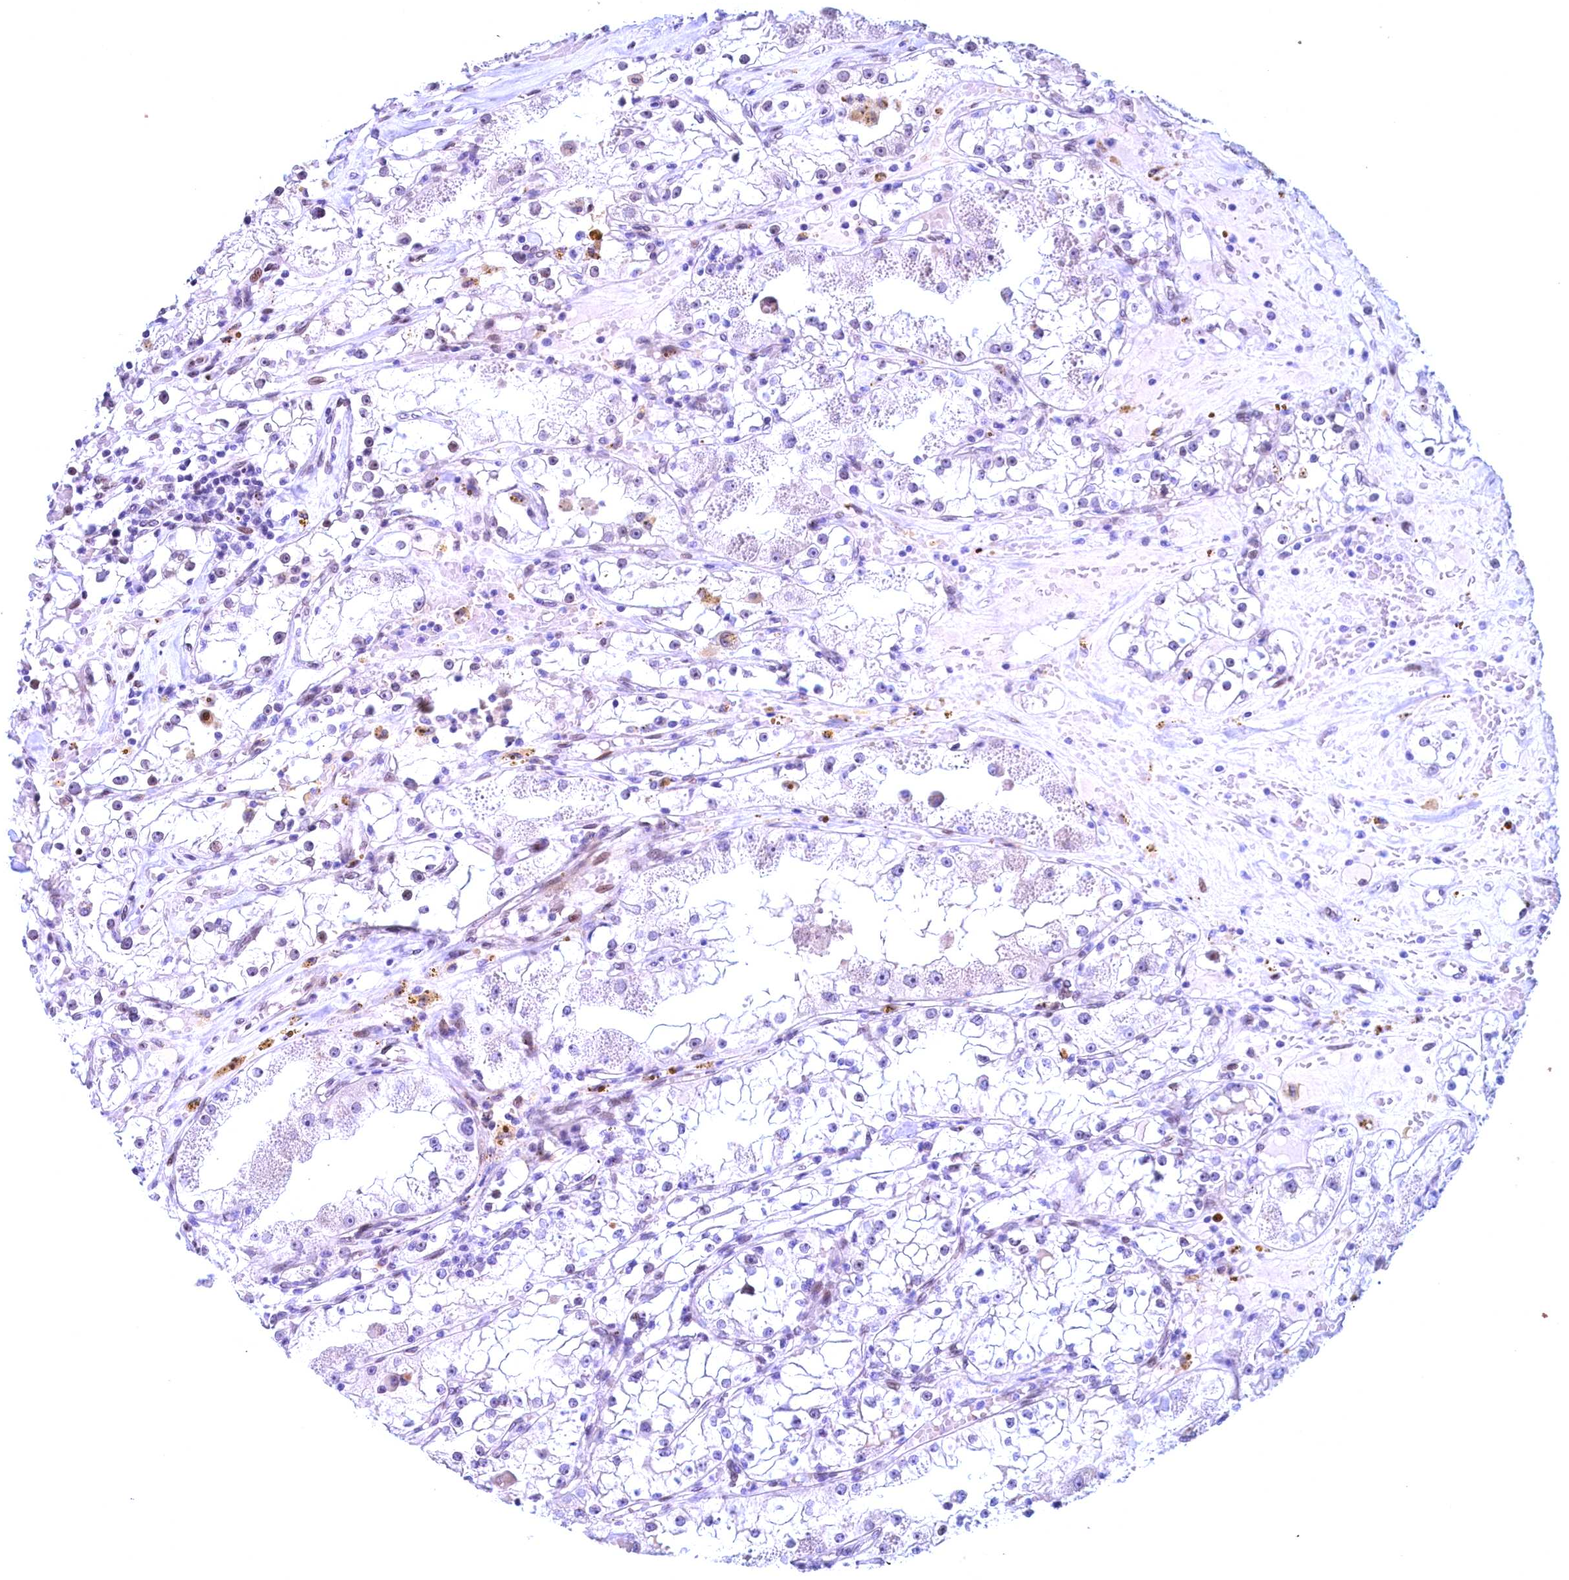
{"staining": {"intensity": "negative", "quantity": "none", "location": "none"}, "tissue": "renal cancer", "cell_type": "Tumor cells", "image_type": "cancer", "snomed": [{"axis": "morphology", "description": "Adenocarcinoma, NOS"}, {"axis": "topography", "description": "Kidney"}], "caption": "This micrograph is of renal adenocarcinoma stained with immunohistochemistry to label a protein in brown with the nuclei are counter-stained blue. There is no expression in tumor cells.", "gene": "GPSM1", "patient": {"sex": "male", "age": 56}}